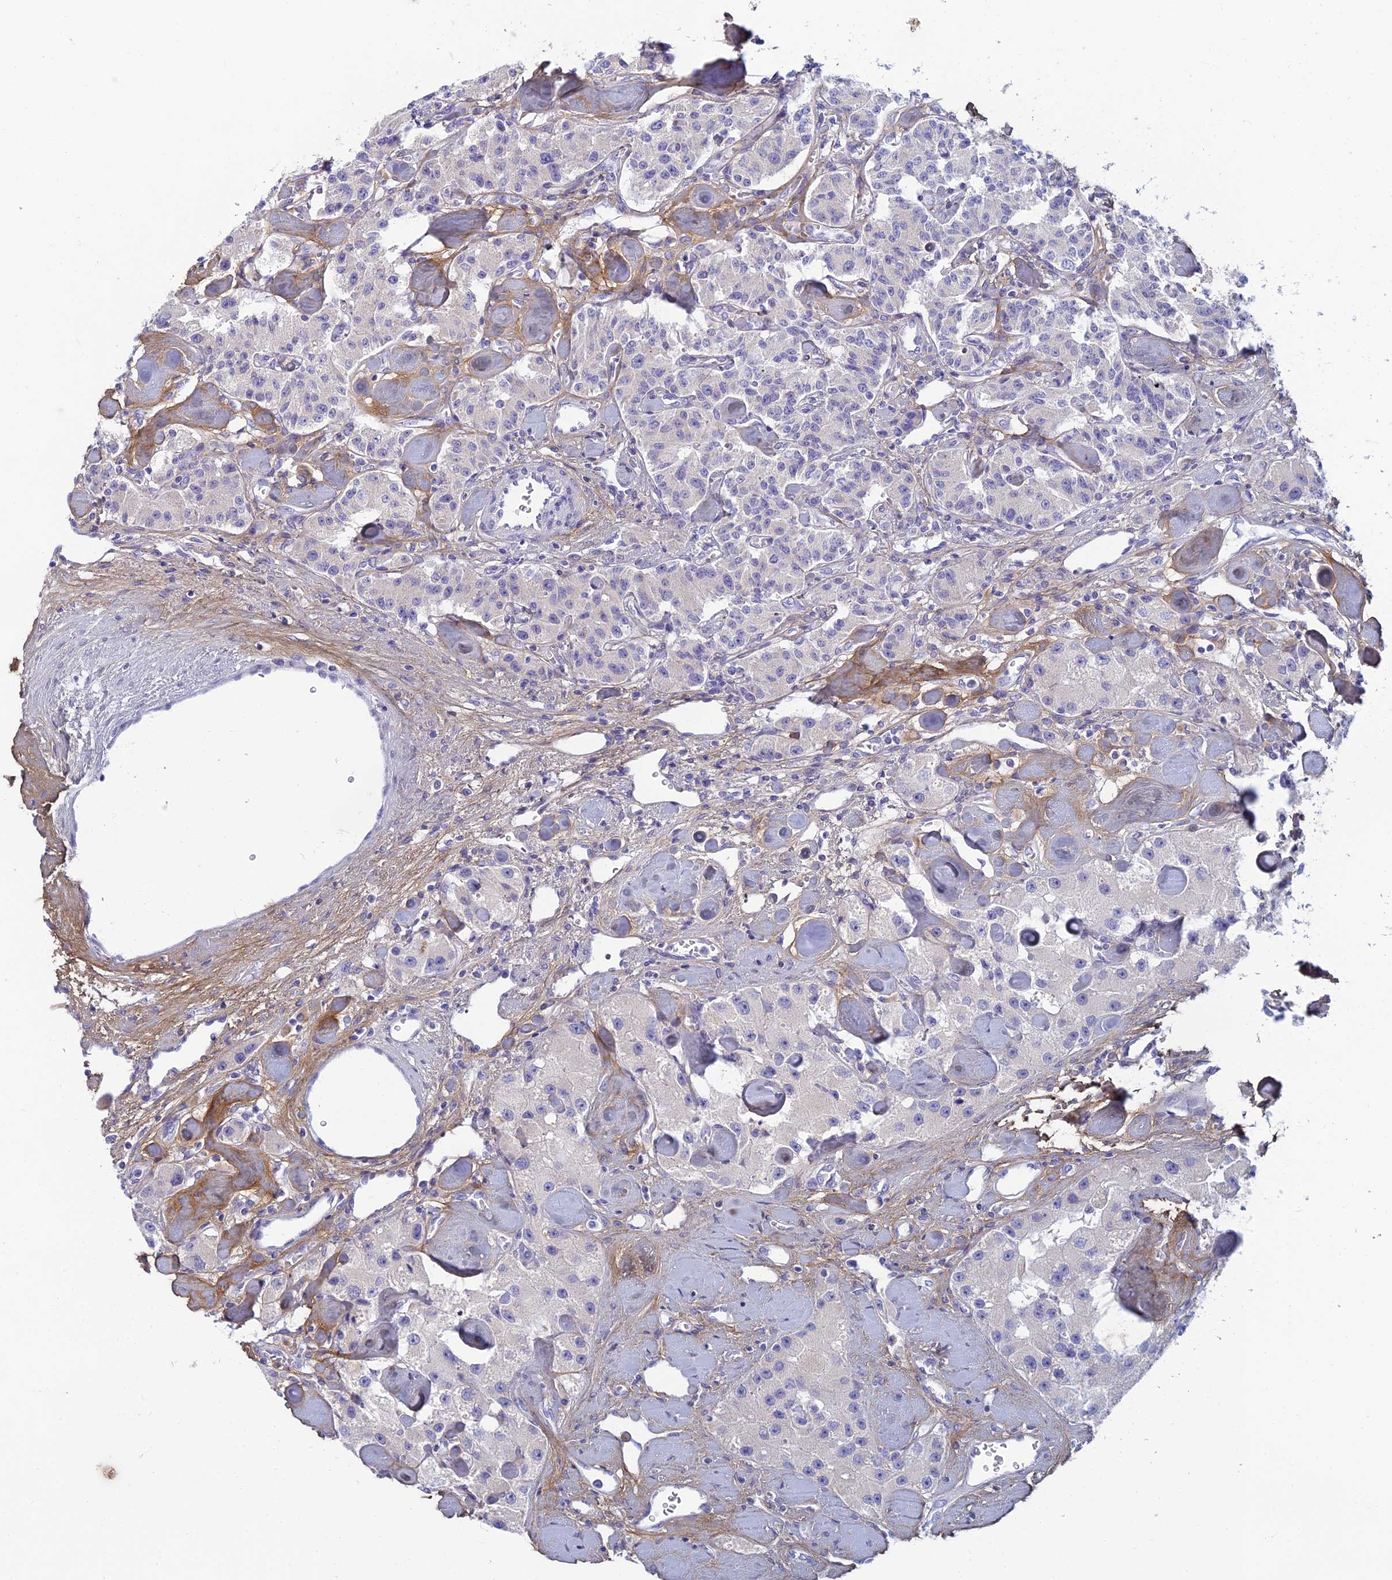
{"staining": {"intensity": "negative", "quantity": "none", "location": "none"}, "tissue": "carcinoid", "cell_type": "Tumor cells", "image_type": "cancer", "snomed": [{"axis": "morphology", "description": "Carcinoid, malignant, NOS"}, {"axis": "topography", "description": "Pancreas"}], "caption": "DAB (3,3'-diaminobenzidine) immunohistochemical staining of carcinoid (malignant) demonstrates no significant staining in tumor cells.", "gene": "SLC25A41", "patient": {"sex": "male", "age": 41}}